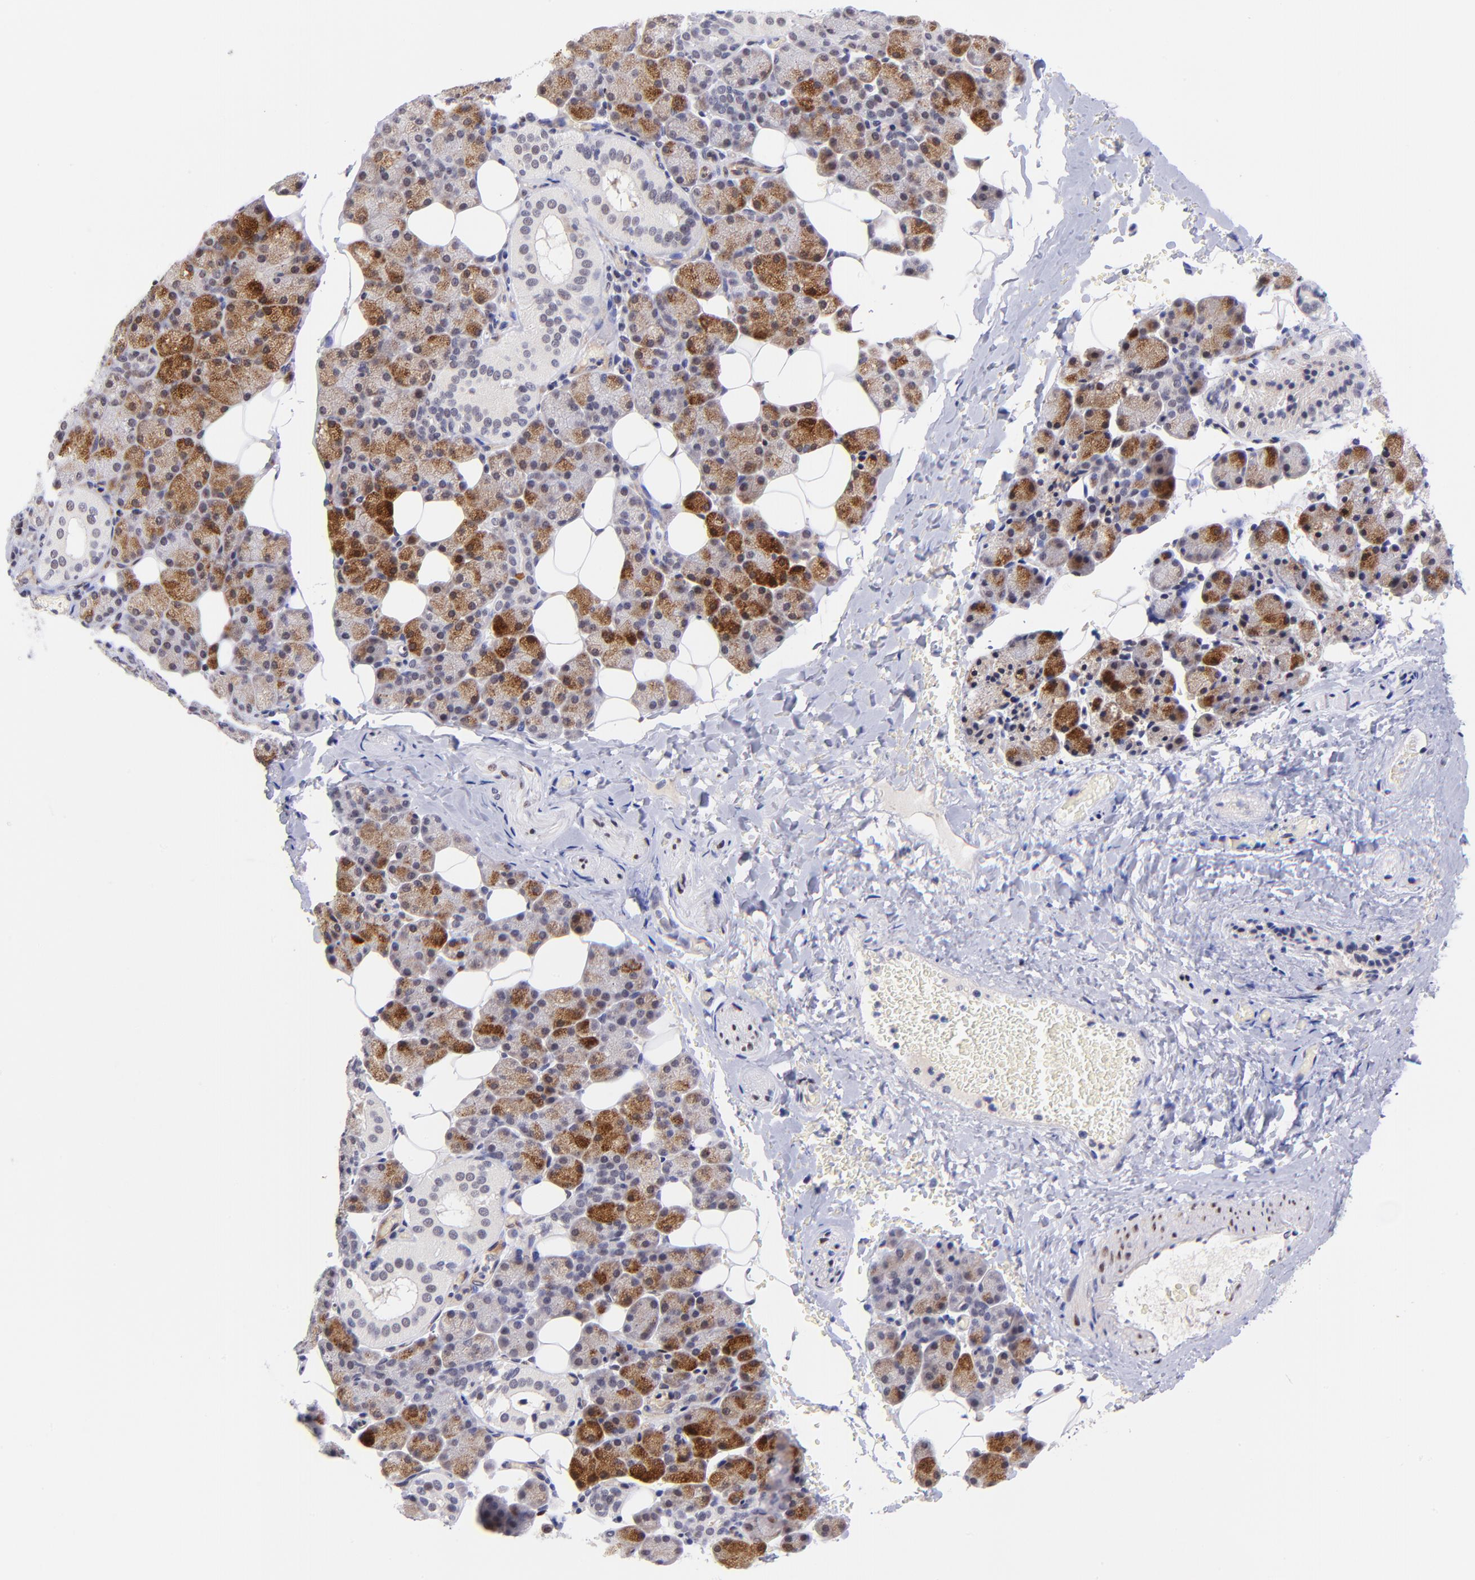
{"staining": {"intensity": "moderate", "quantity": "25%-75%", "location": "cytoplasmic/membranous"}, "tissue": "salivary gland", "cell_type": "Glandular cells", "image_type": "normal", "snomed": [{"axis": "morphology", "description": "Normal tissue, NOS"}, {"axis": "topography", "description": "Lymph node"}, {"axis": "topography", "description": "Salivary gland"}], "caption": "Immunohistochemical staining of unremarkable salivary gland shows 25%-75% levels of moderate cytoplasmic/membranous protein positivity in approximately 25%-75% of glandular cells. (brown staining indicates protein expression, while blue staining denotes nuclei).", "gene": "SOX6", "patient": {"sex": "male", "age": 8}}